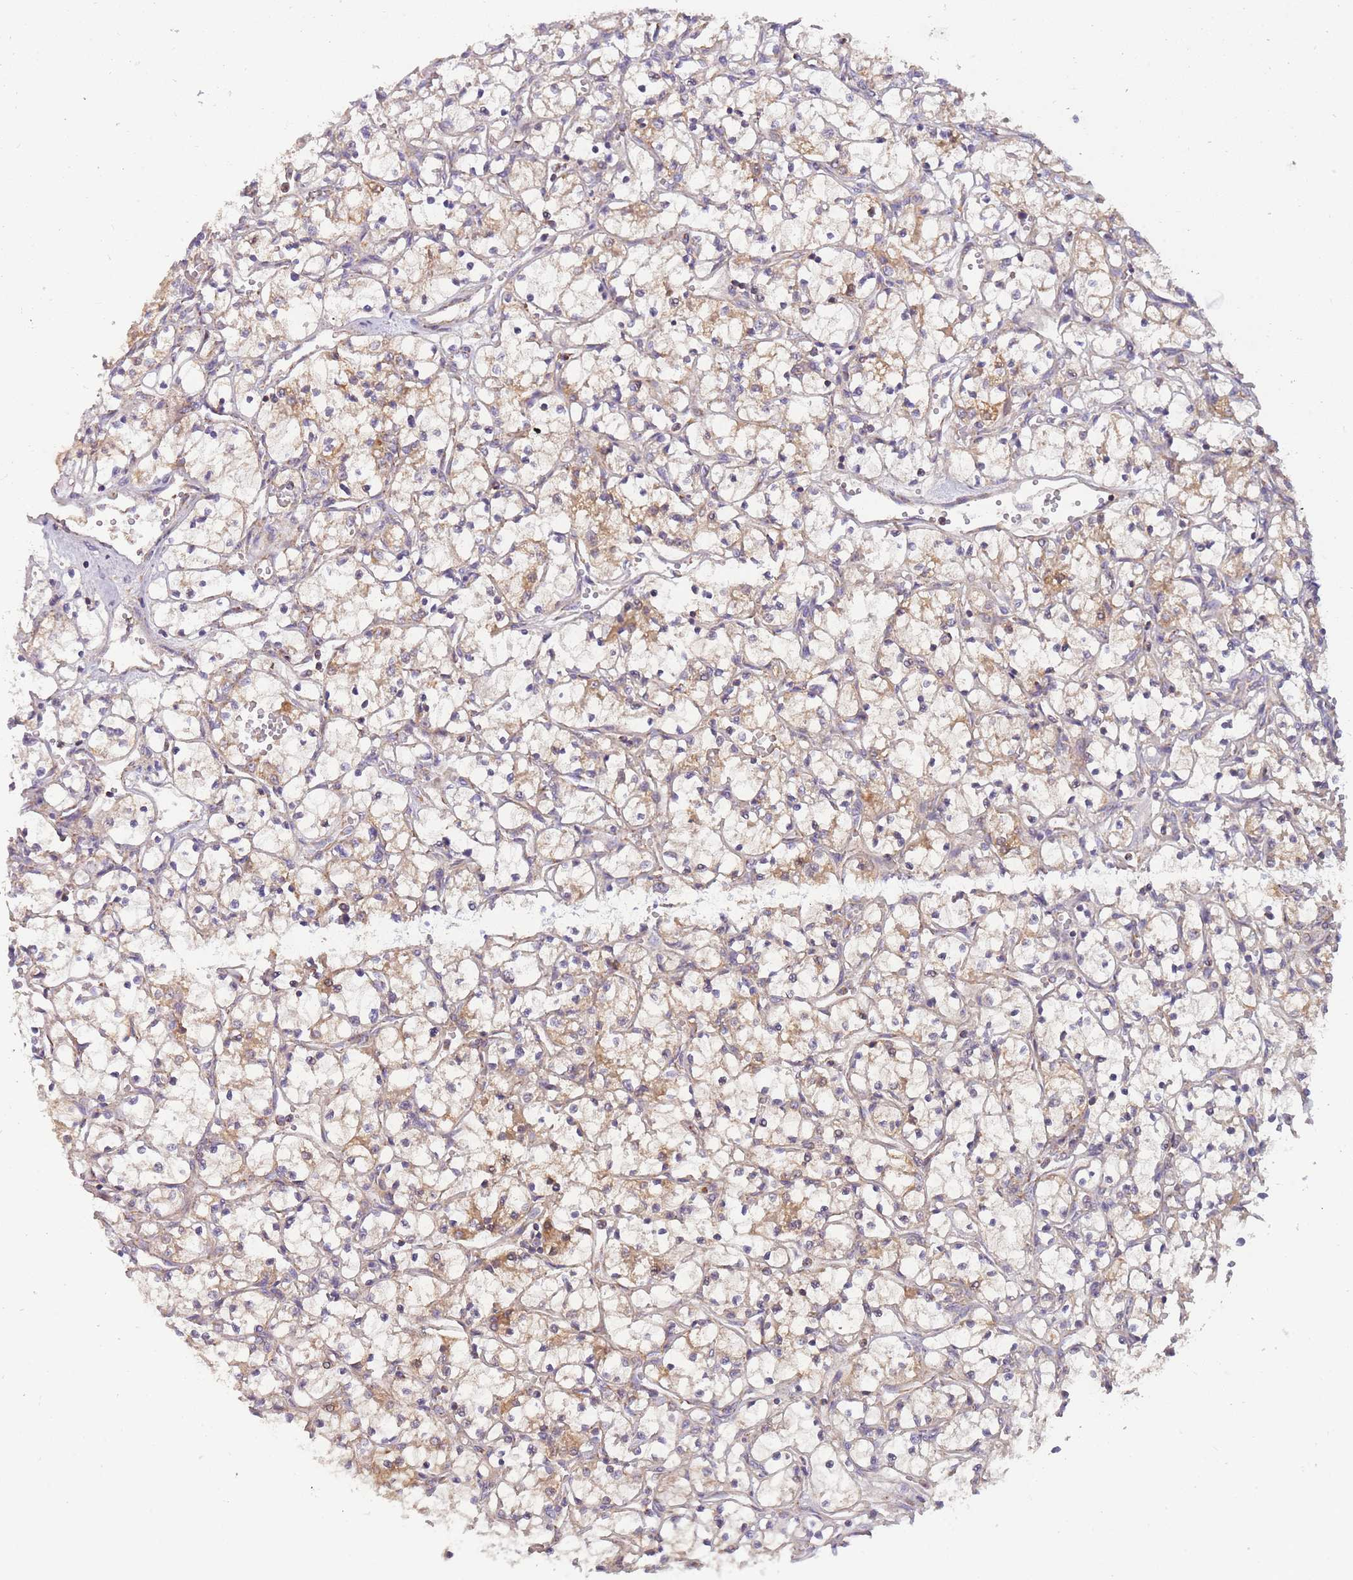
{"staining": {"intensity": "moderate", "quantity": "25%-75%", "location": "cytoplasmic/membranous"}, "tissue": "renal cancer", "cell_type": "Tumor cells", "image_type": "cancer", "snomed": [{"axis": "morphology", "description": "Adenocarcinoma, NOS"}, {"axis": "topography", "description": "Kidney"}], "caption": "Immunohistochemistry (IHC) of human renal adenocarcinoma demonstrates medium levels of moderate cytoplasmic/membranous positivity in about 25%-75% of tumor cells. (DAB = brown stain, brightfield microscopy at high magnification).", "gene": "NDUFA9", "patient": {"sex": "female", "age": 69}}